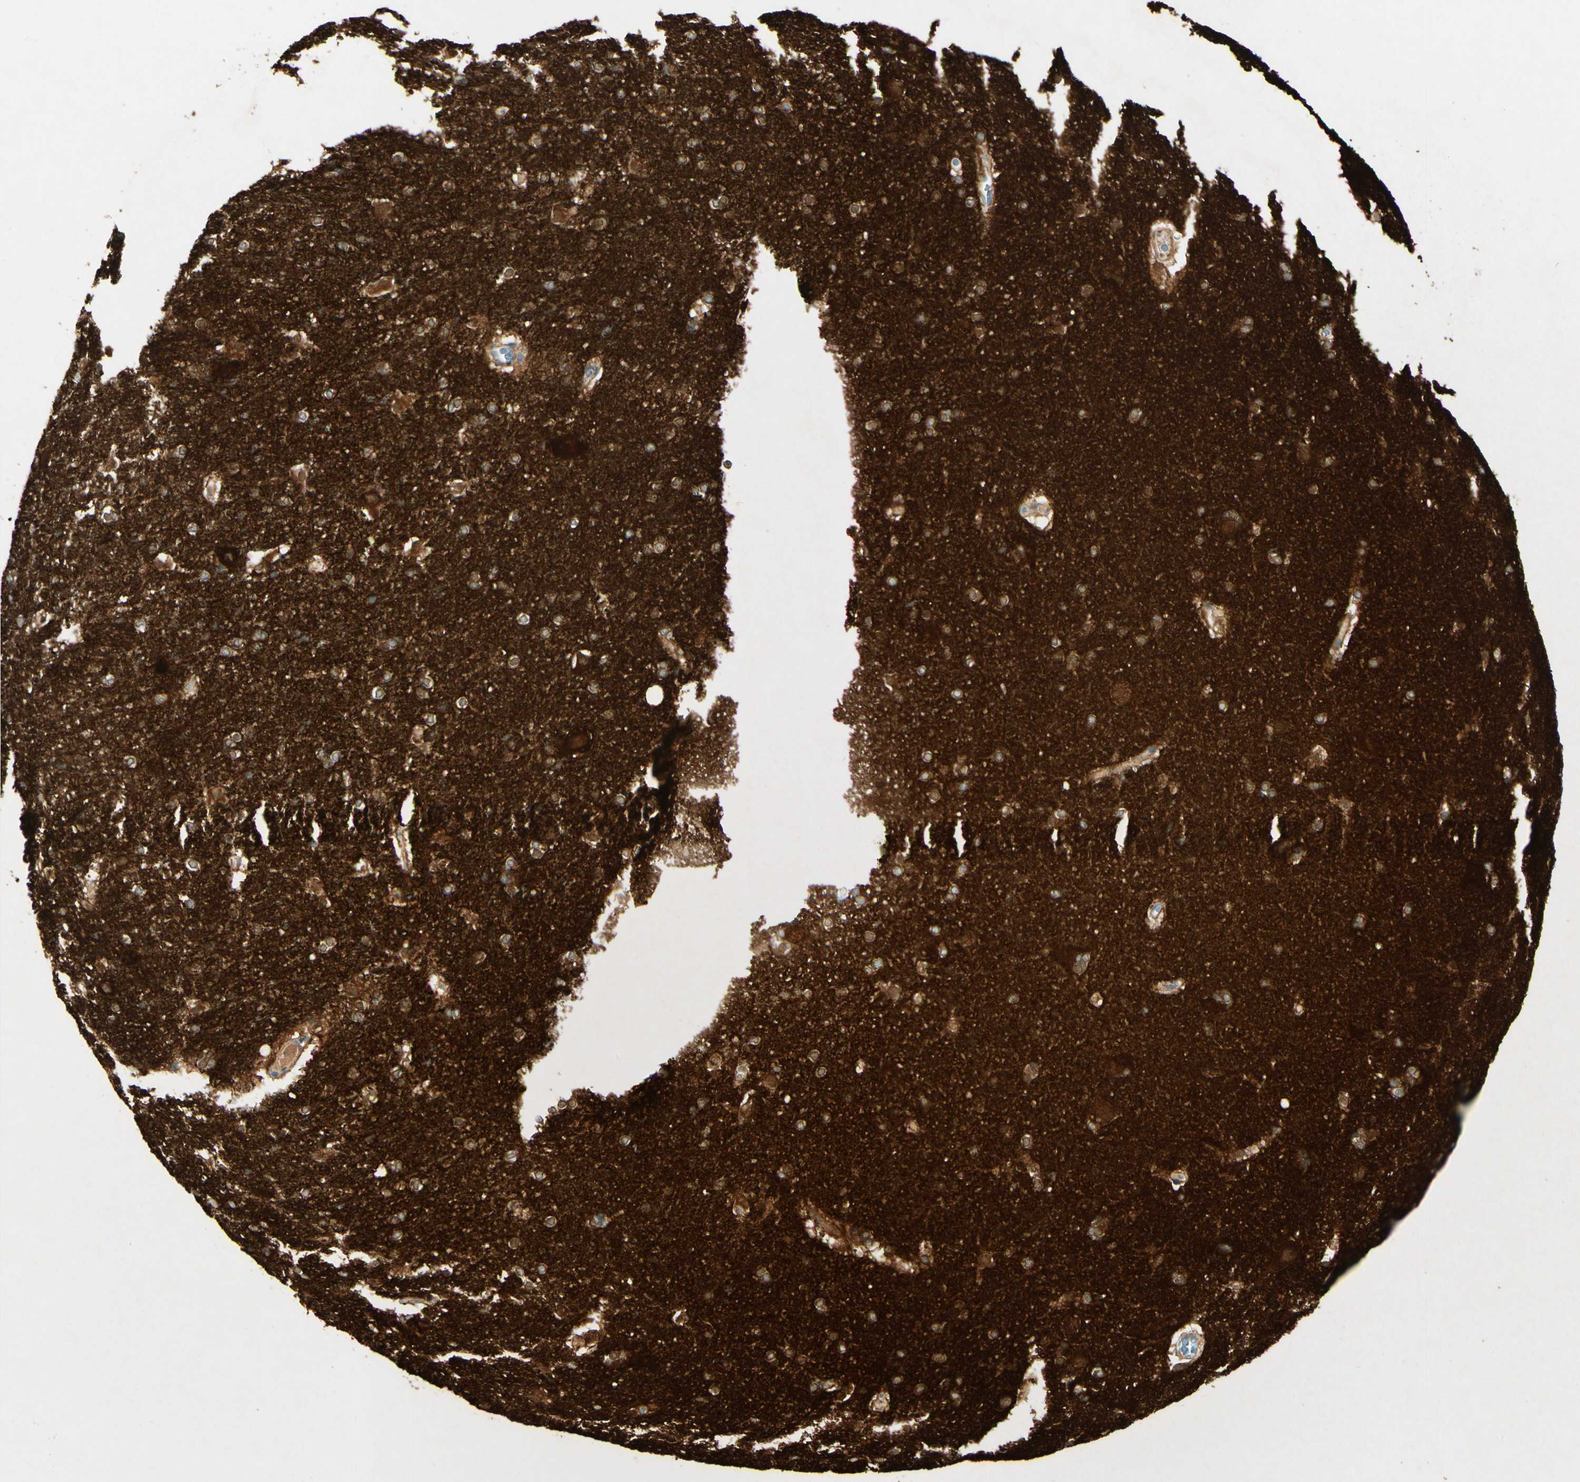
{"staining": {"intensity": "moderate", "quantity": ">75%", "location": "cytoplasmic/membranous"}, "tissue": "hippocampus", "cell_type": "Glial cells", "image_type": "normal", "snomed": [{"axis": "morphology", "description": "Normal tissue, NOS"}, {"axis": "topography", "description": "Hippocampus"}], "caption": "Moderate cytoplasmic/membranous positivity is seen in approximately >75% of glial cells in unremarkable hippocampus.", "gene": "AMPH", "patient": {"sex": "female", "age": 19}}